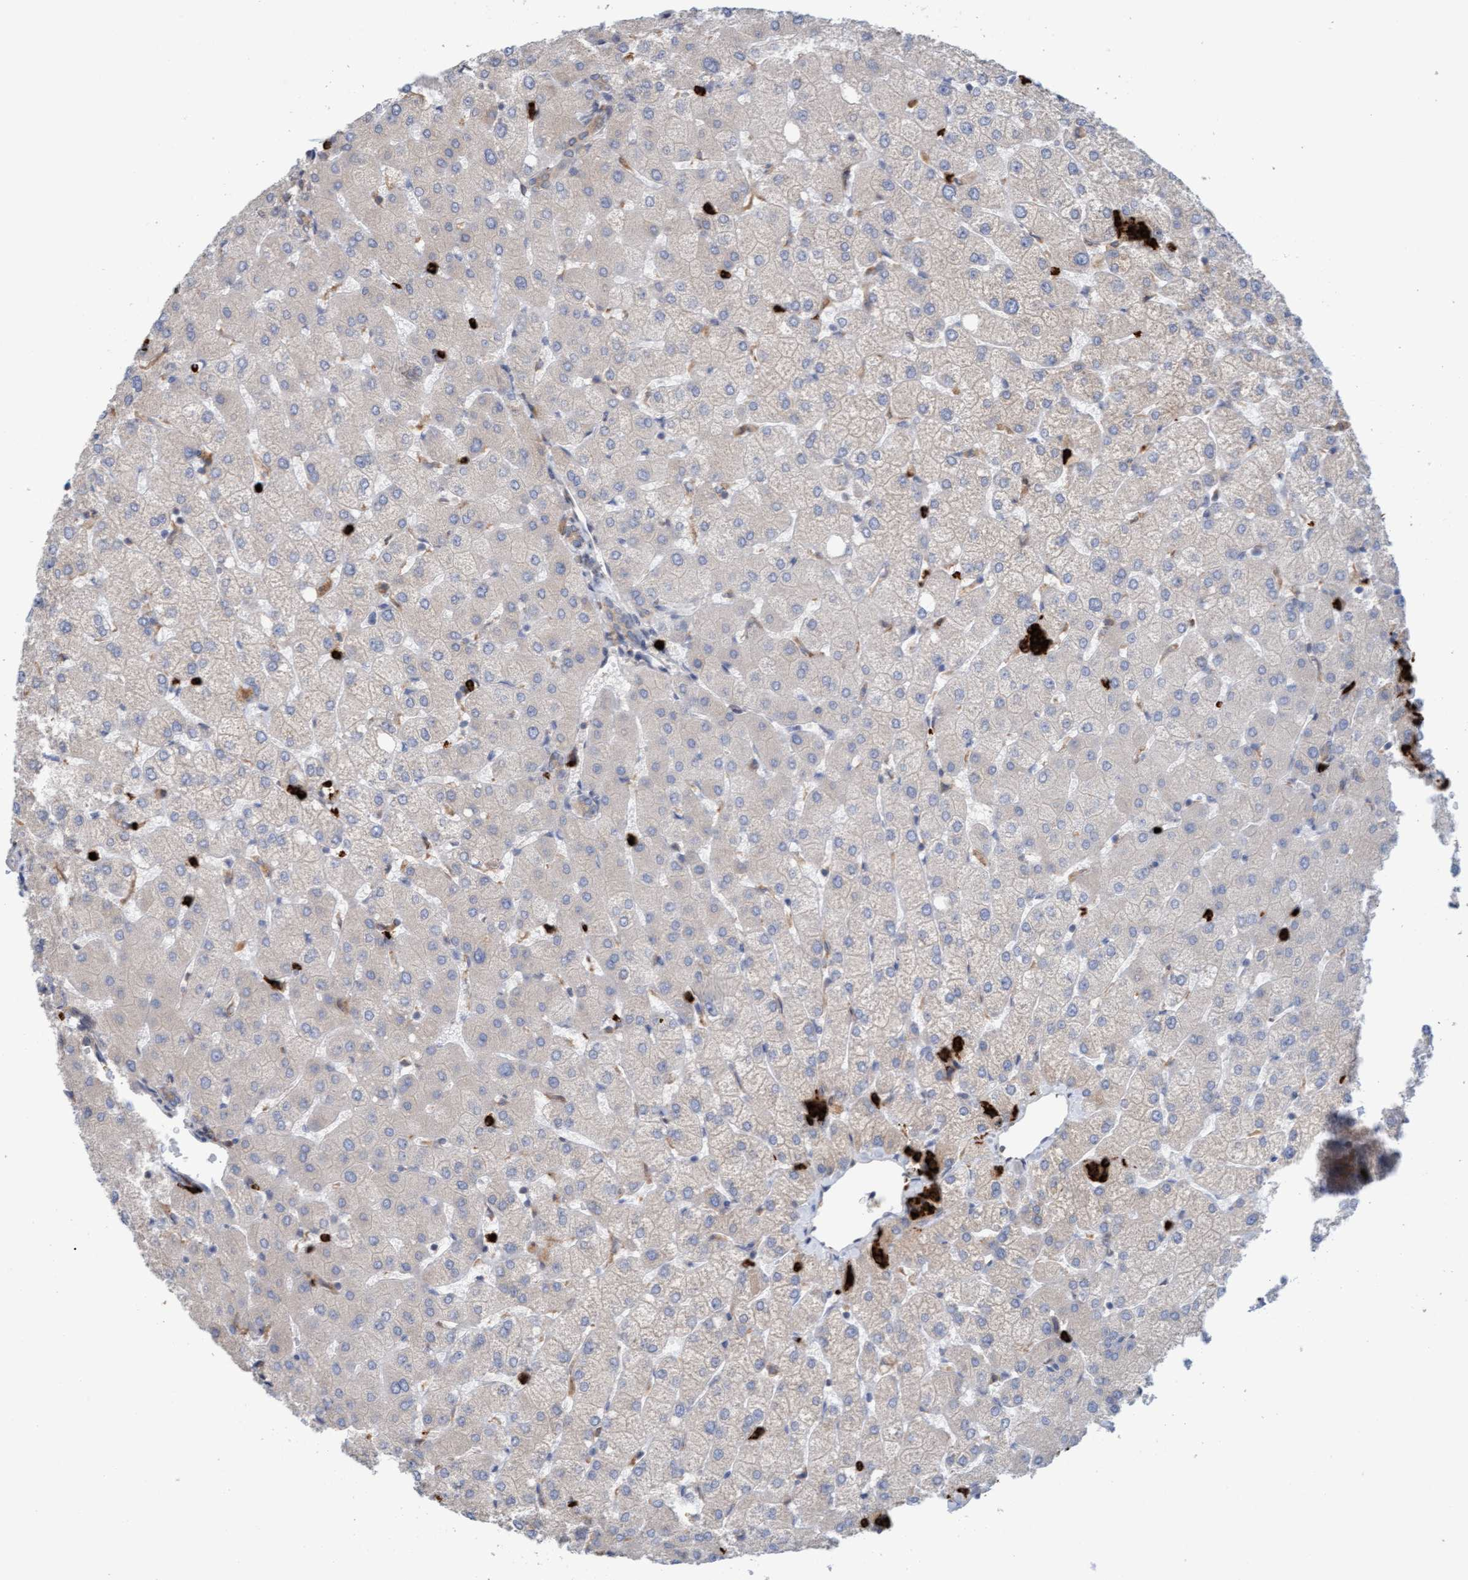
{"staining": {"intensity": "weak", "quantity": "25%-75%", "location": "cytoplasmic/membranous"}, "tissue": "liver", "cell_type": "Cholangiocytes", "image_type": "normal", "snomed": [{"axis": "morphology", "description": "Normal tissue, NOS"}, {"axis": "topography", "description": "Liver"}], "caption": "Unremarkable liver demonstrates weak cytoplasmic/membranous expression in about 25%-75% of cholangiocytes, visualized by immunohistochemistry.", "gene": "MMP8", "patient": {"sex": "female", "age": 54}}